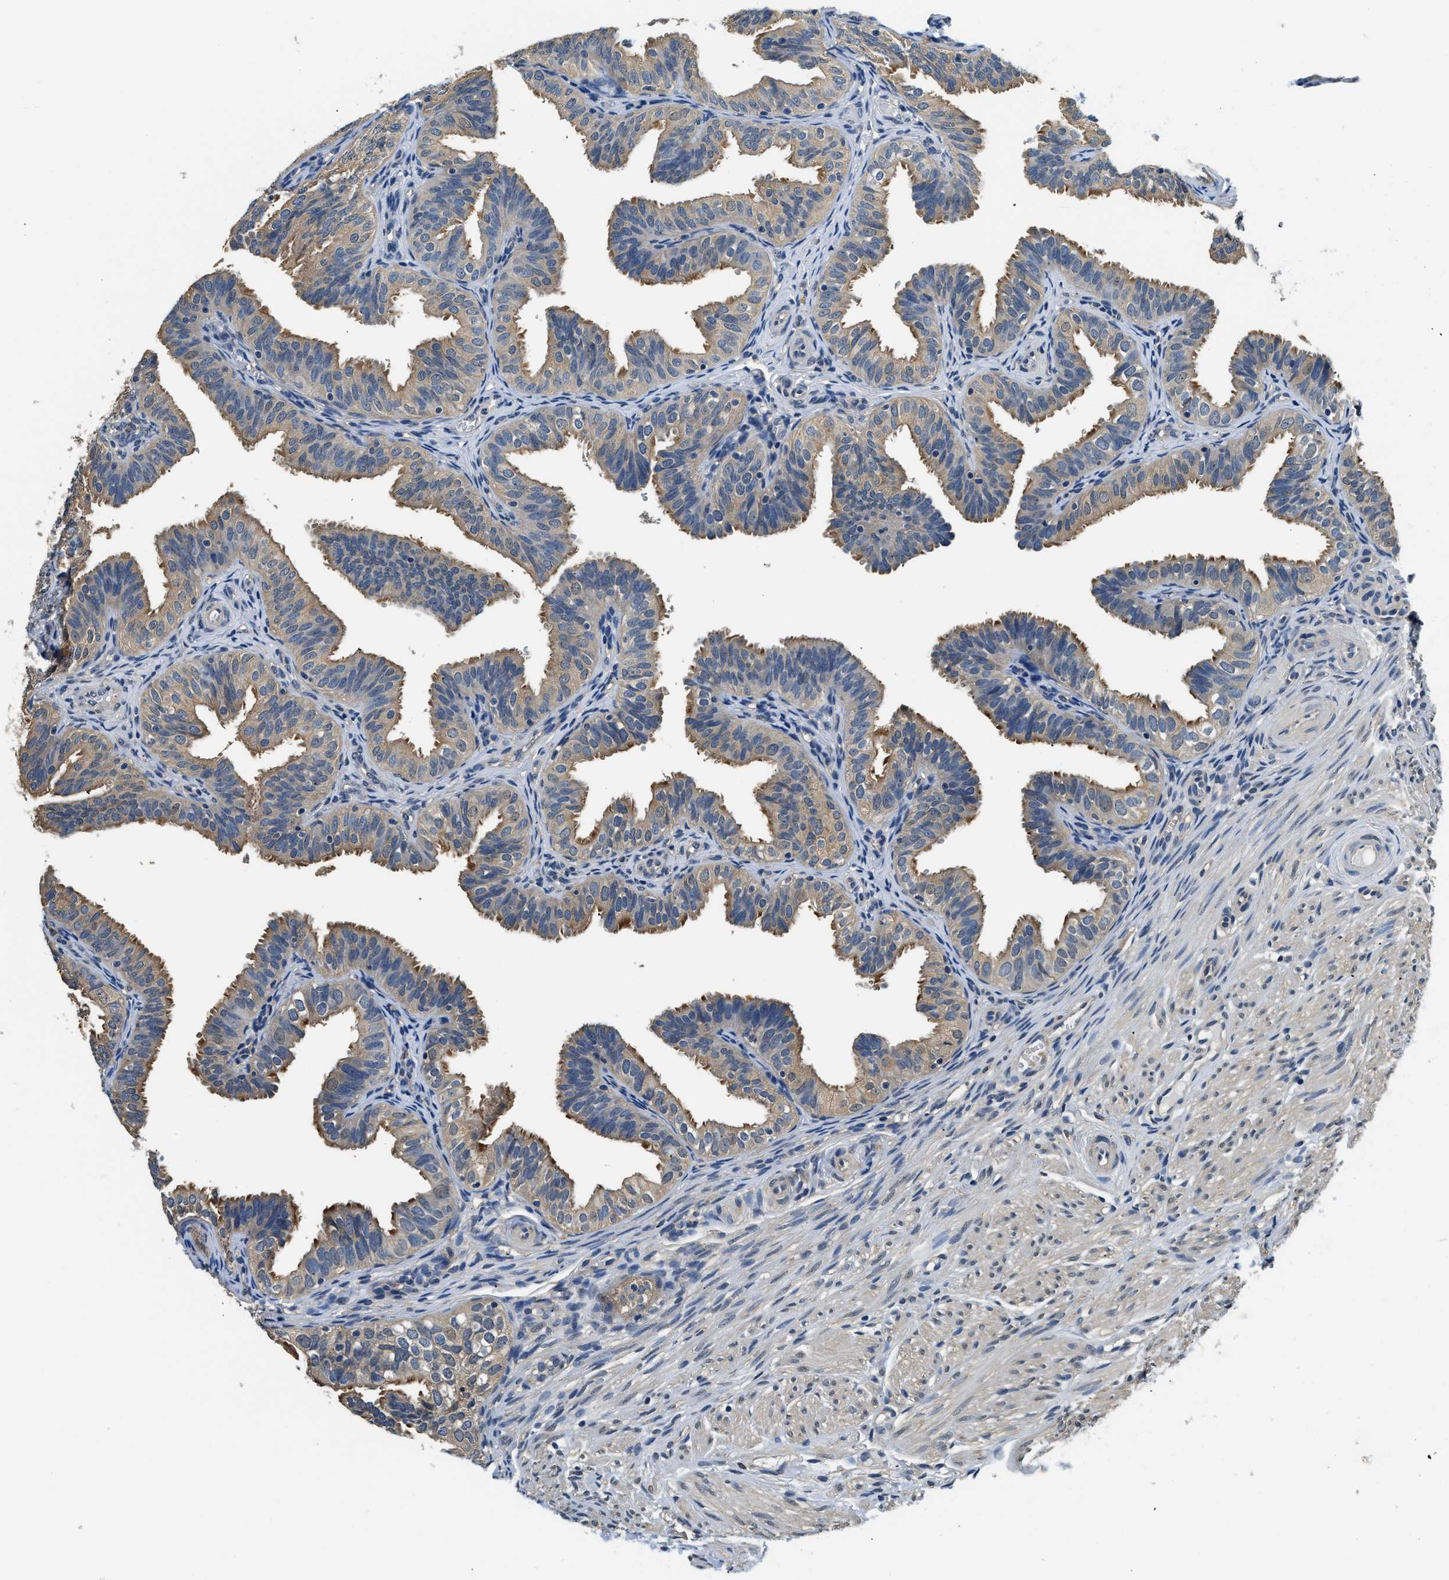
{"staining": {"intensity": "moderate", "quantity": ">75%", "location": "cytoplasmic/membranous"}, "tissue": "fallopian tube", "cell_type": "Glandular cells", "image_type": "normal", "snomed": [{"axis": "morphology", "description": "Normal tissue, NOS"}, {"axis": "topography", "description": "Fallopian tube"}], "caption": "Moderate cytoplasmic/membranous positivity is present in approximately >75% of glandular cells in normal fallopian tube.", "gene": "BCL7C", "patient": {"sex": "female", "age": 35}}